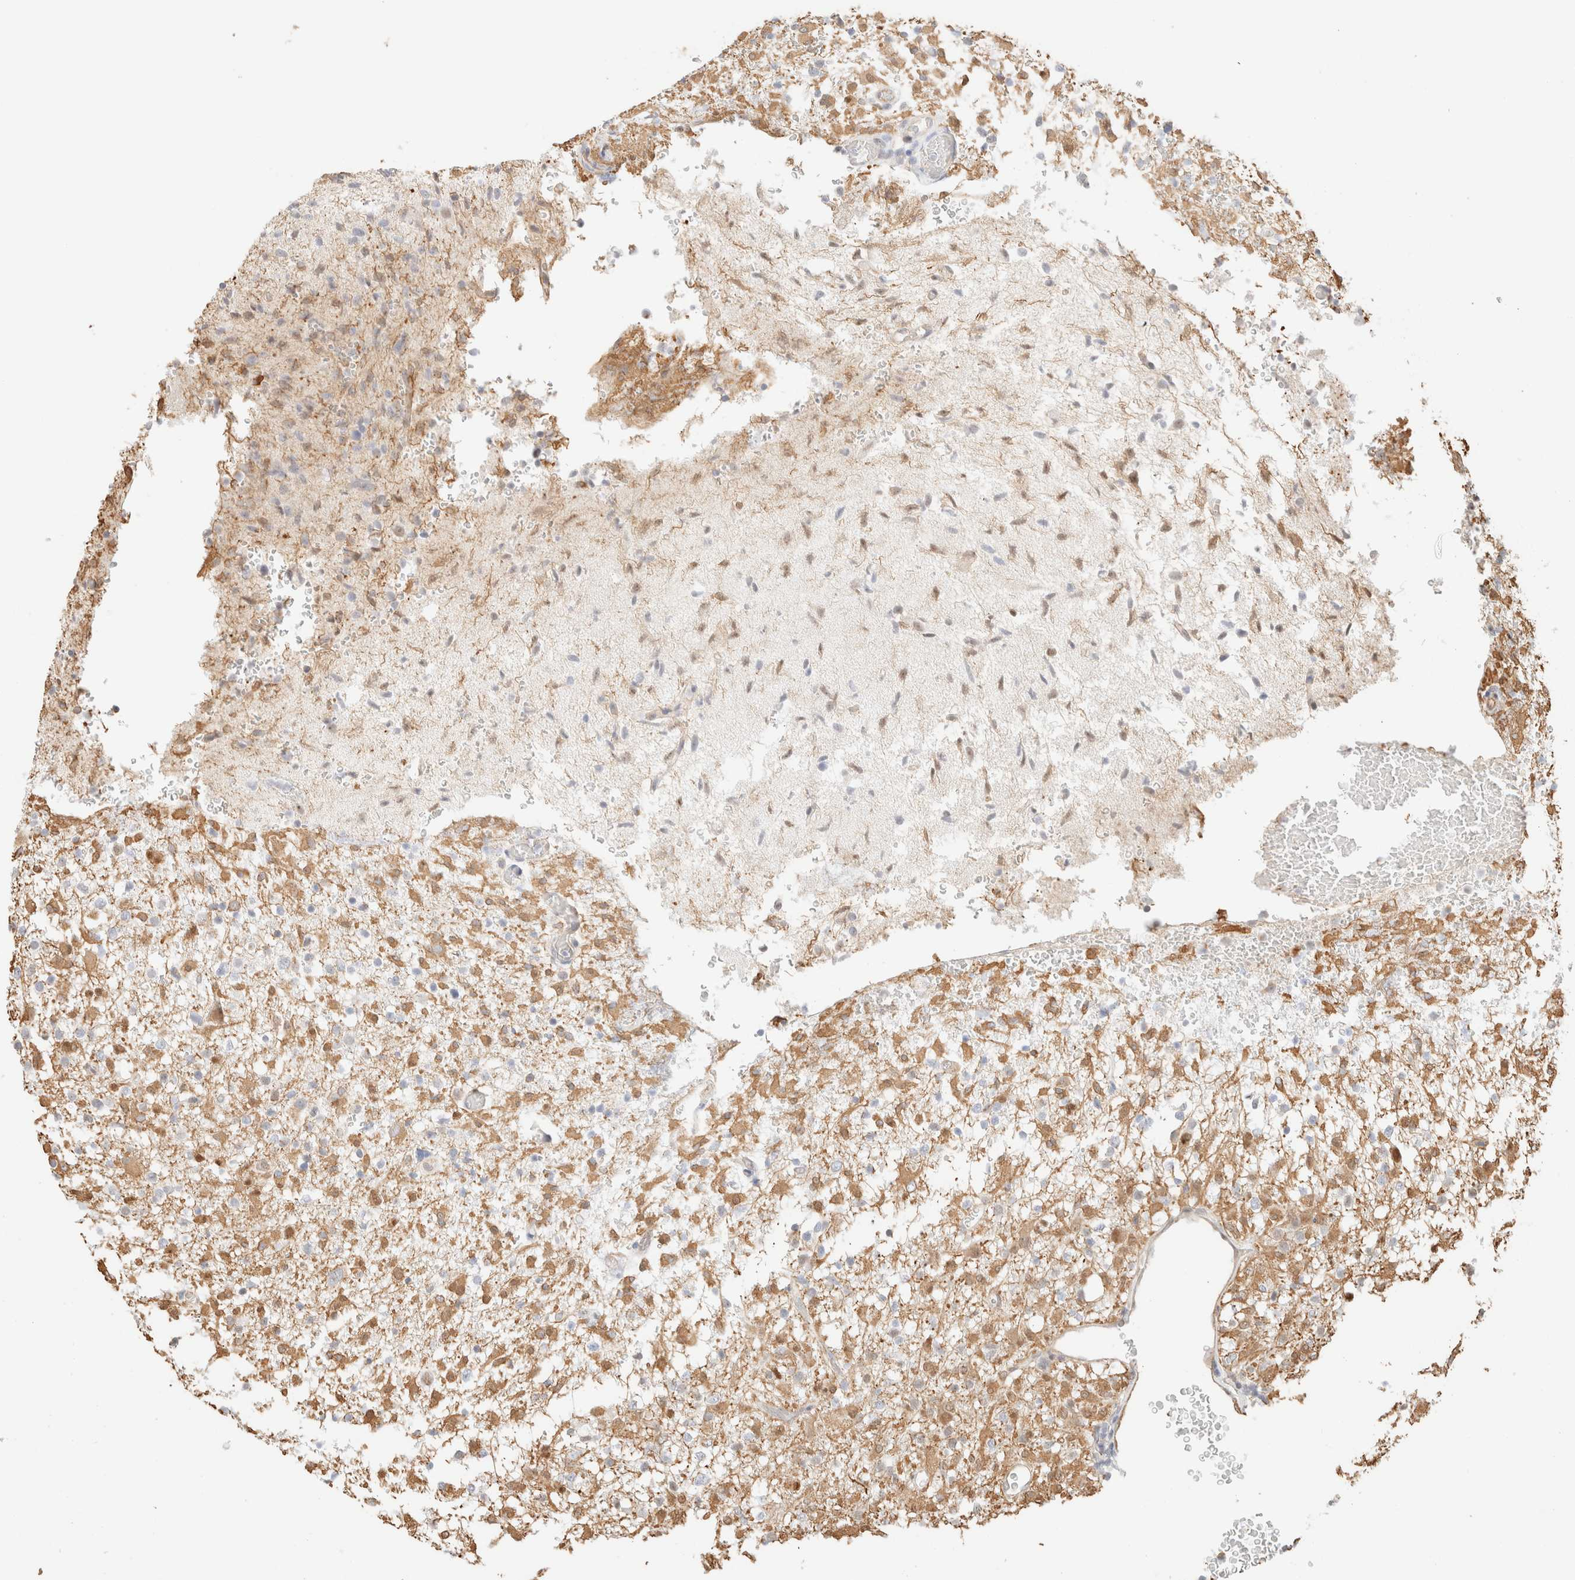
{"staining": {"intensity": "moderate", "quantity": "25%-75%", "location": "cytoplasmic/membranous,nuclear"}, "tissue": "glioma", "cell_type": "Tumor cells", "image_type": "cancer", "snomed": [{"axis": "morphology", "description": "Glioma, malignant, High grade"}, {"axis": "topography", "description": "Brain"}], "caption": "High-magnification brightfield microscopy of malignant glioma (high-grade) stained with DAB (3,3'-diaminobenzidine) (brown) and counterstained with hematoxylin (blue). tumor cells exhibit moderate cytoplasmic/membranous and nuclear expression is present in approximately25%-75% of cells.", "gene": "ARID5A", "patient": {"sex": "female", "age": 57}}